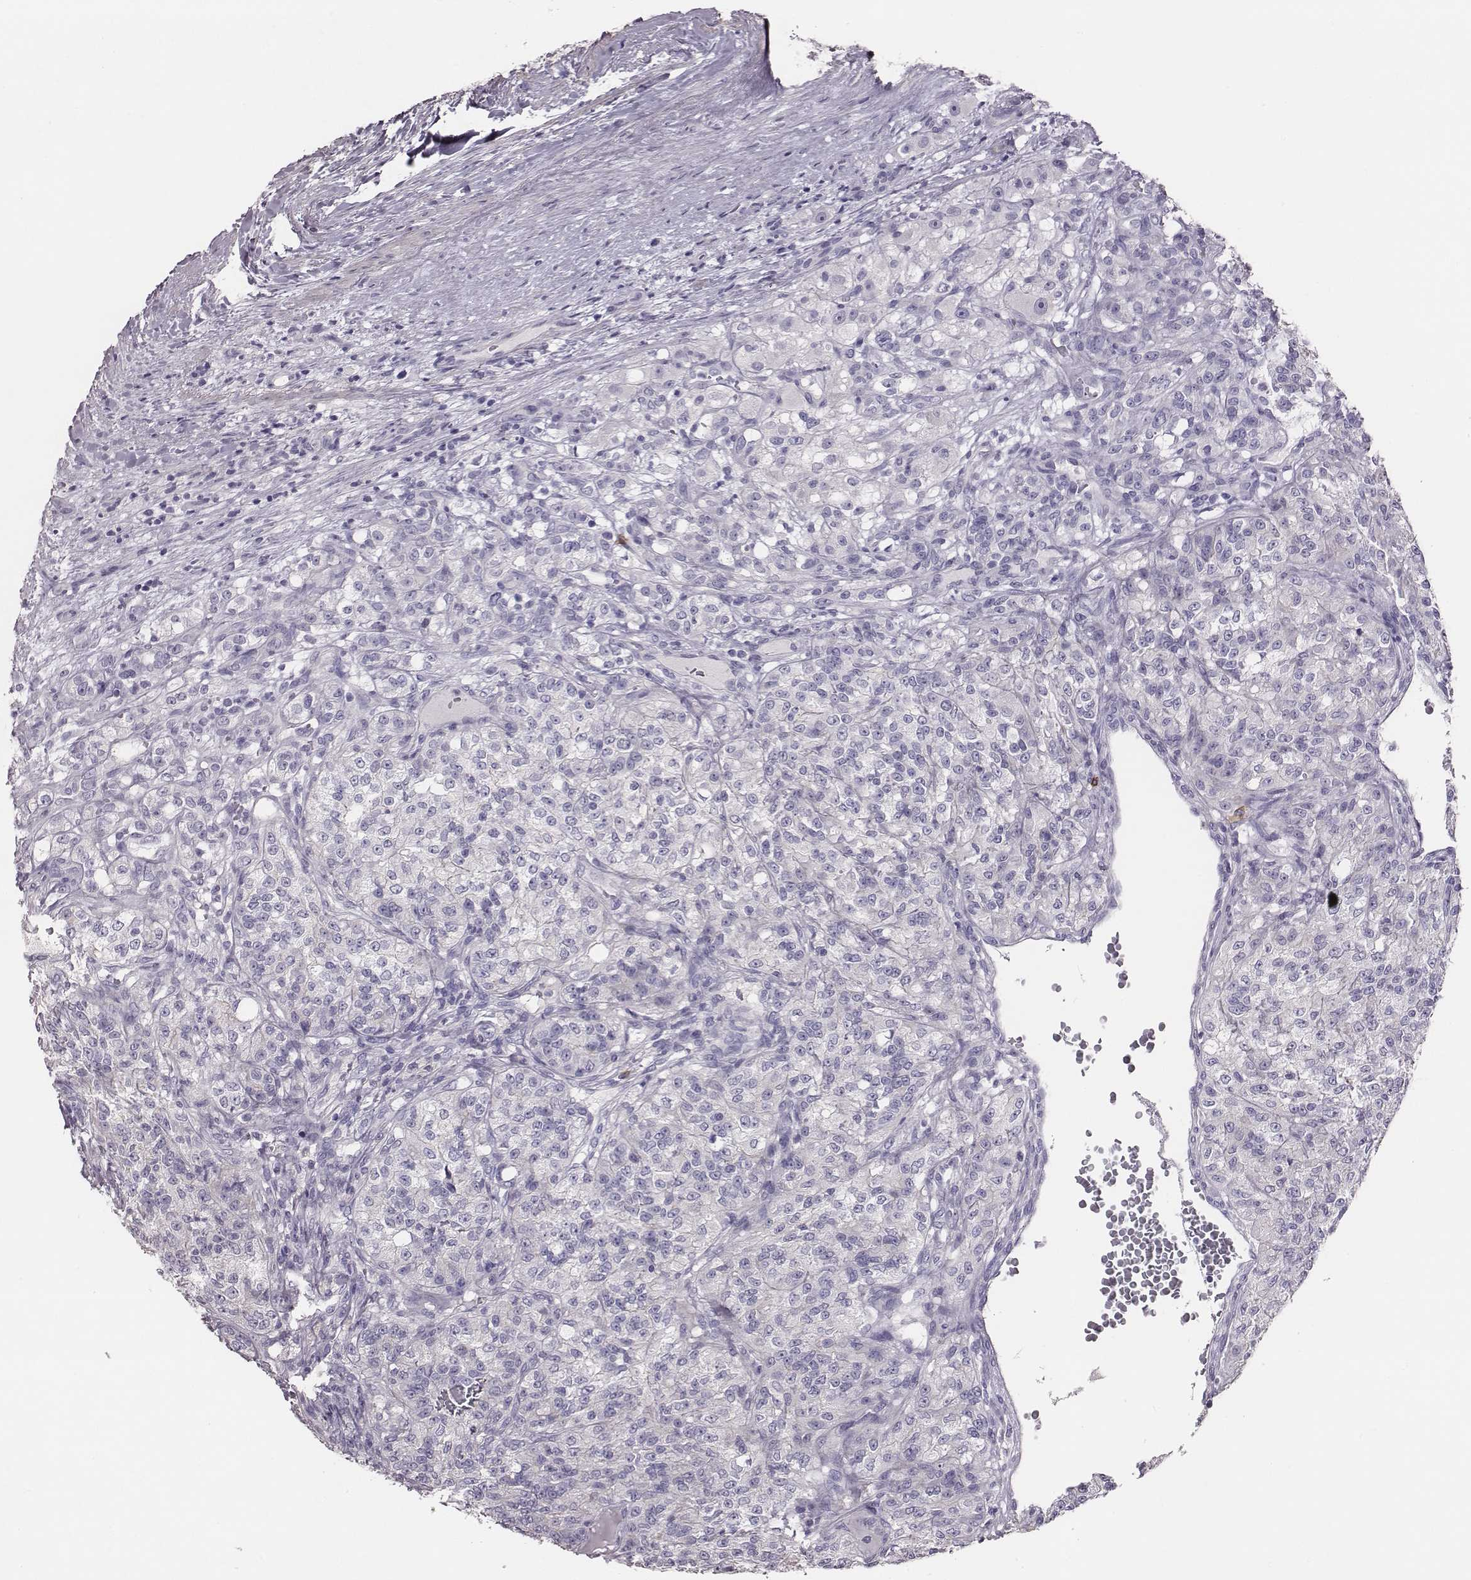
{"staining": {"intensity": "negative", "quantity": "none", "location": "none"}, "tissue": "renal cancer", "cell_type": "Tumor cells", "image_type": "cancer", "snomed": [{"axis": "morphology", "description": "Adenocarcinoma, NOS"}, {"axis": "topography", "description": "Kidney"}], "caption": "Immunohistochemistry (IHC) histopathology image of adenocarcinoma (renal) stained for a protein (brown), which demonstrates no expression in tumor cells. (DAB (3,3'-diaminobenzidine) IHC with hematoxylin counter stain).", "gene": "P2RY10", "patient": {"sex": "female", "age": 63}}